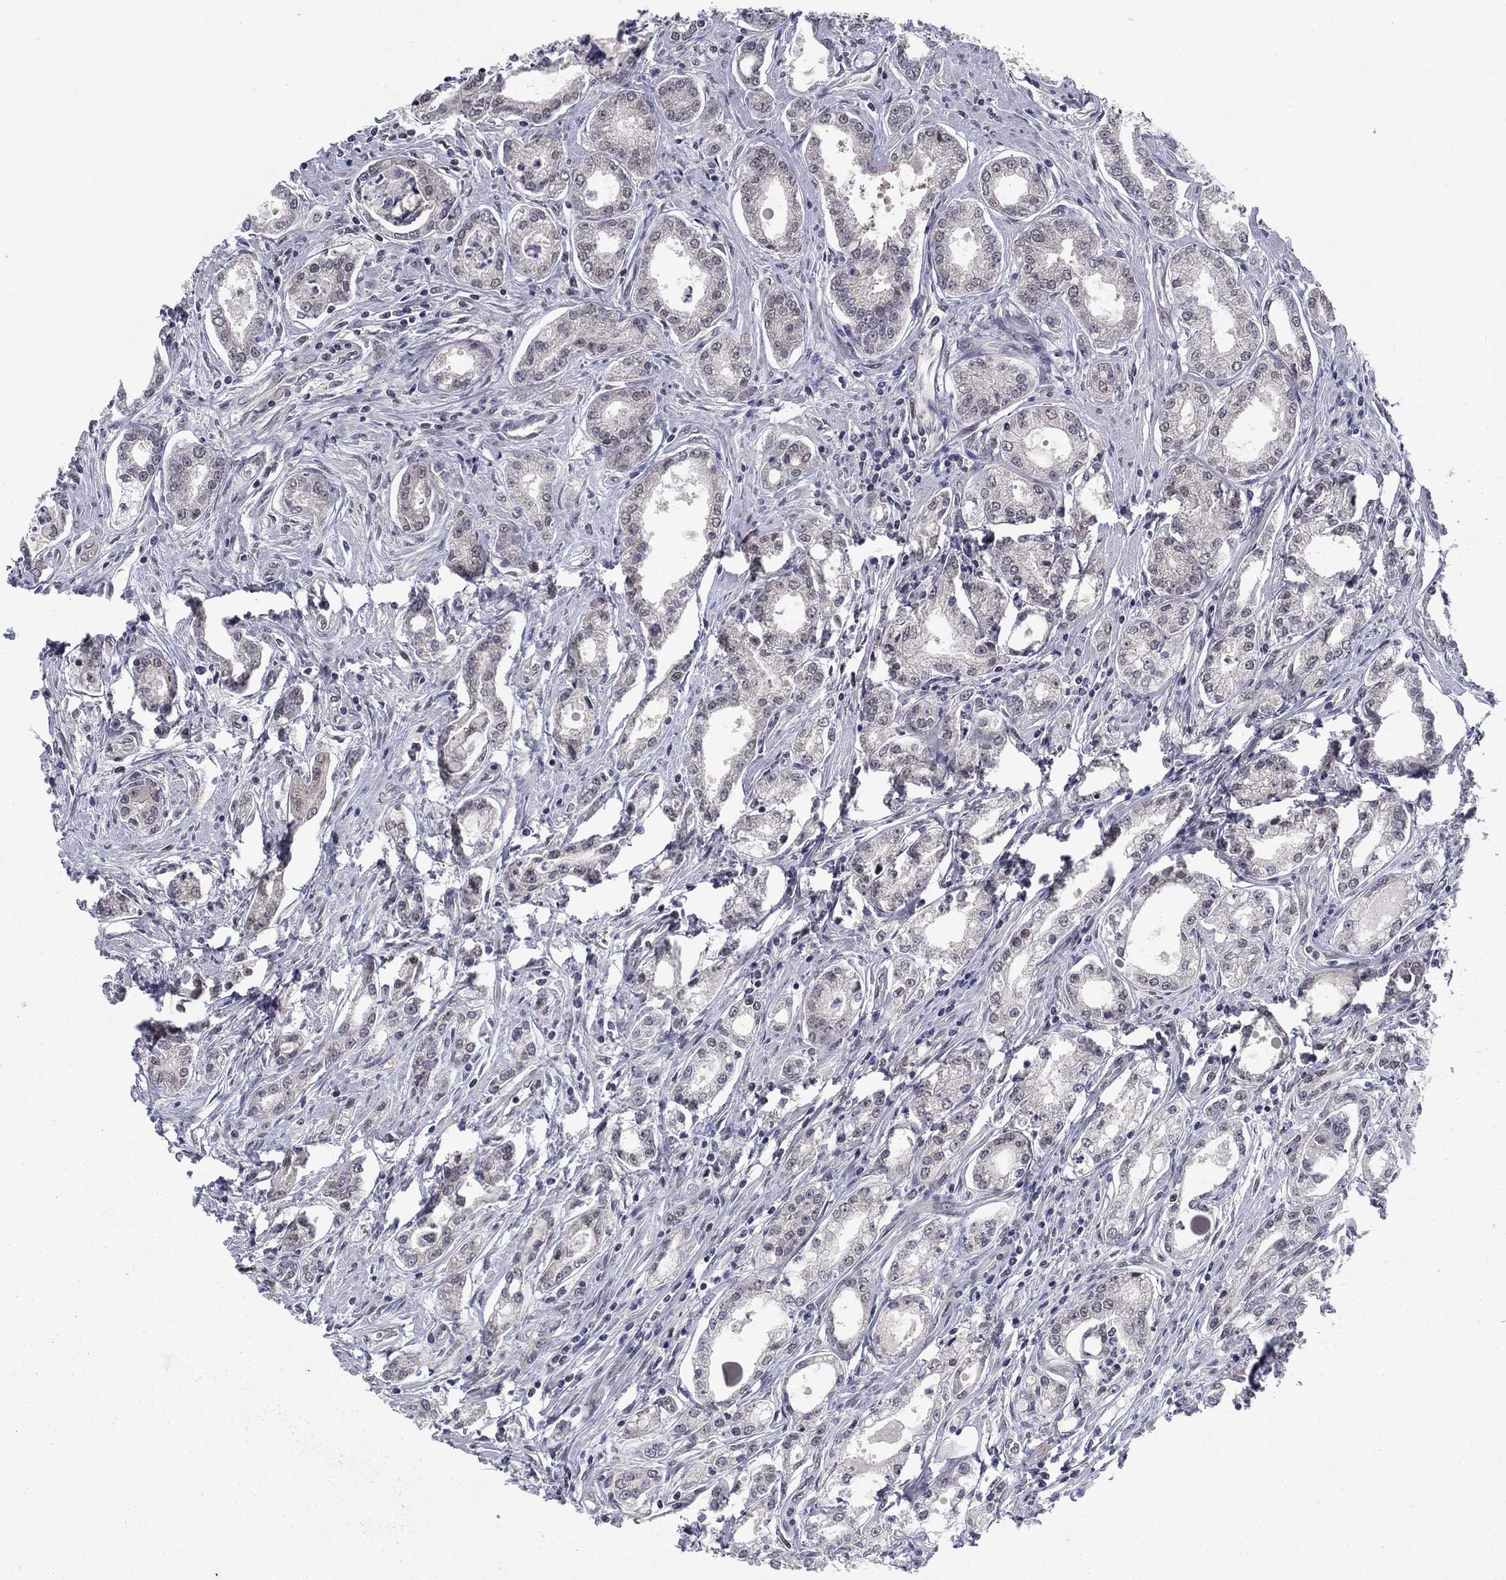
{"staining": {"intensity": "negative", "quantity": "none", "location": "none"}, "tissue": "prostate cancer", "cell_type": "Tumor cells", "image_type": "cancer", "snomed": [{"axis": "morphology", "description": "Adenocarcinoma, NOS"}, {"axis": "morphology", "description": "Adenocarcinoma, High grade"}, {"axis": "topography", "description": "Prostate"}], "caption": "Adenocarcinoma (prostate) was stained to show a protein in brown. There is no significant positivity in tumor cells.", "gene": "PSMC1", "patient": {"sex": "male", "age": 70}}